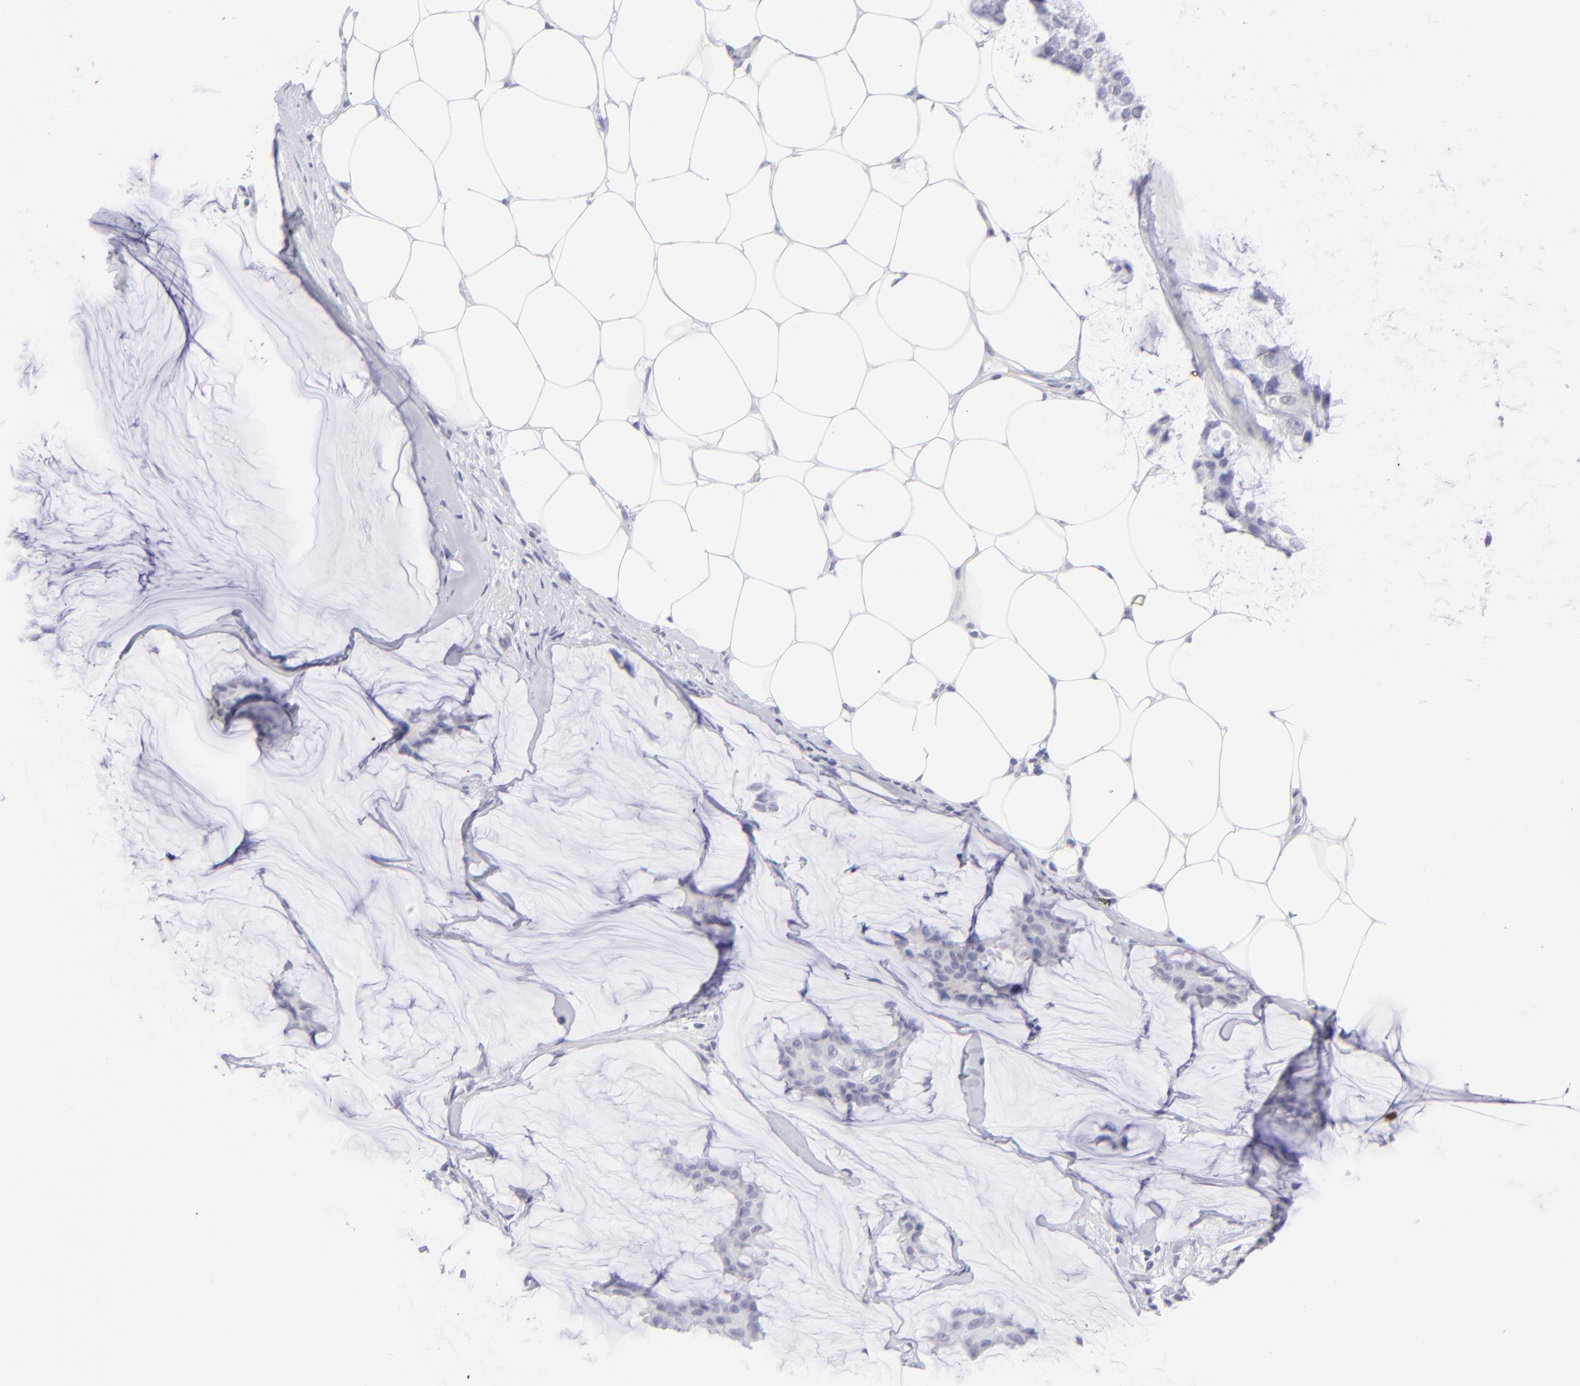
{"staining": {"intensity": "negative", "quantity": "none", "location": "none"}, "tissue": "breast cancer", "cell_type": "Tumor cells", "image_type": "cancer", "snomed": [{"axis": "morphology", "description": "Duct carcinoma"}, {"axis": "topography", "description": "Breast"}], "caption": "The immunohistochemistry image has no significant staining in tumor cells of invasive ductal carcinoma (breast) tissue.", "gene": "FCER2", "patient": {"sex": "female", "age": 93}}